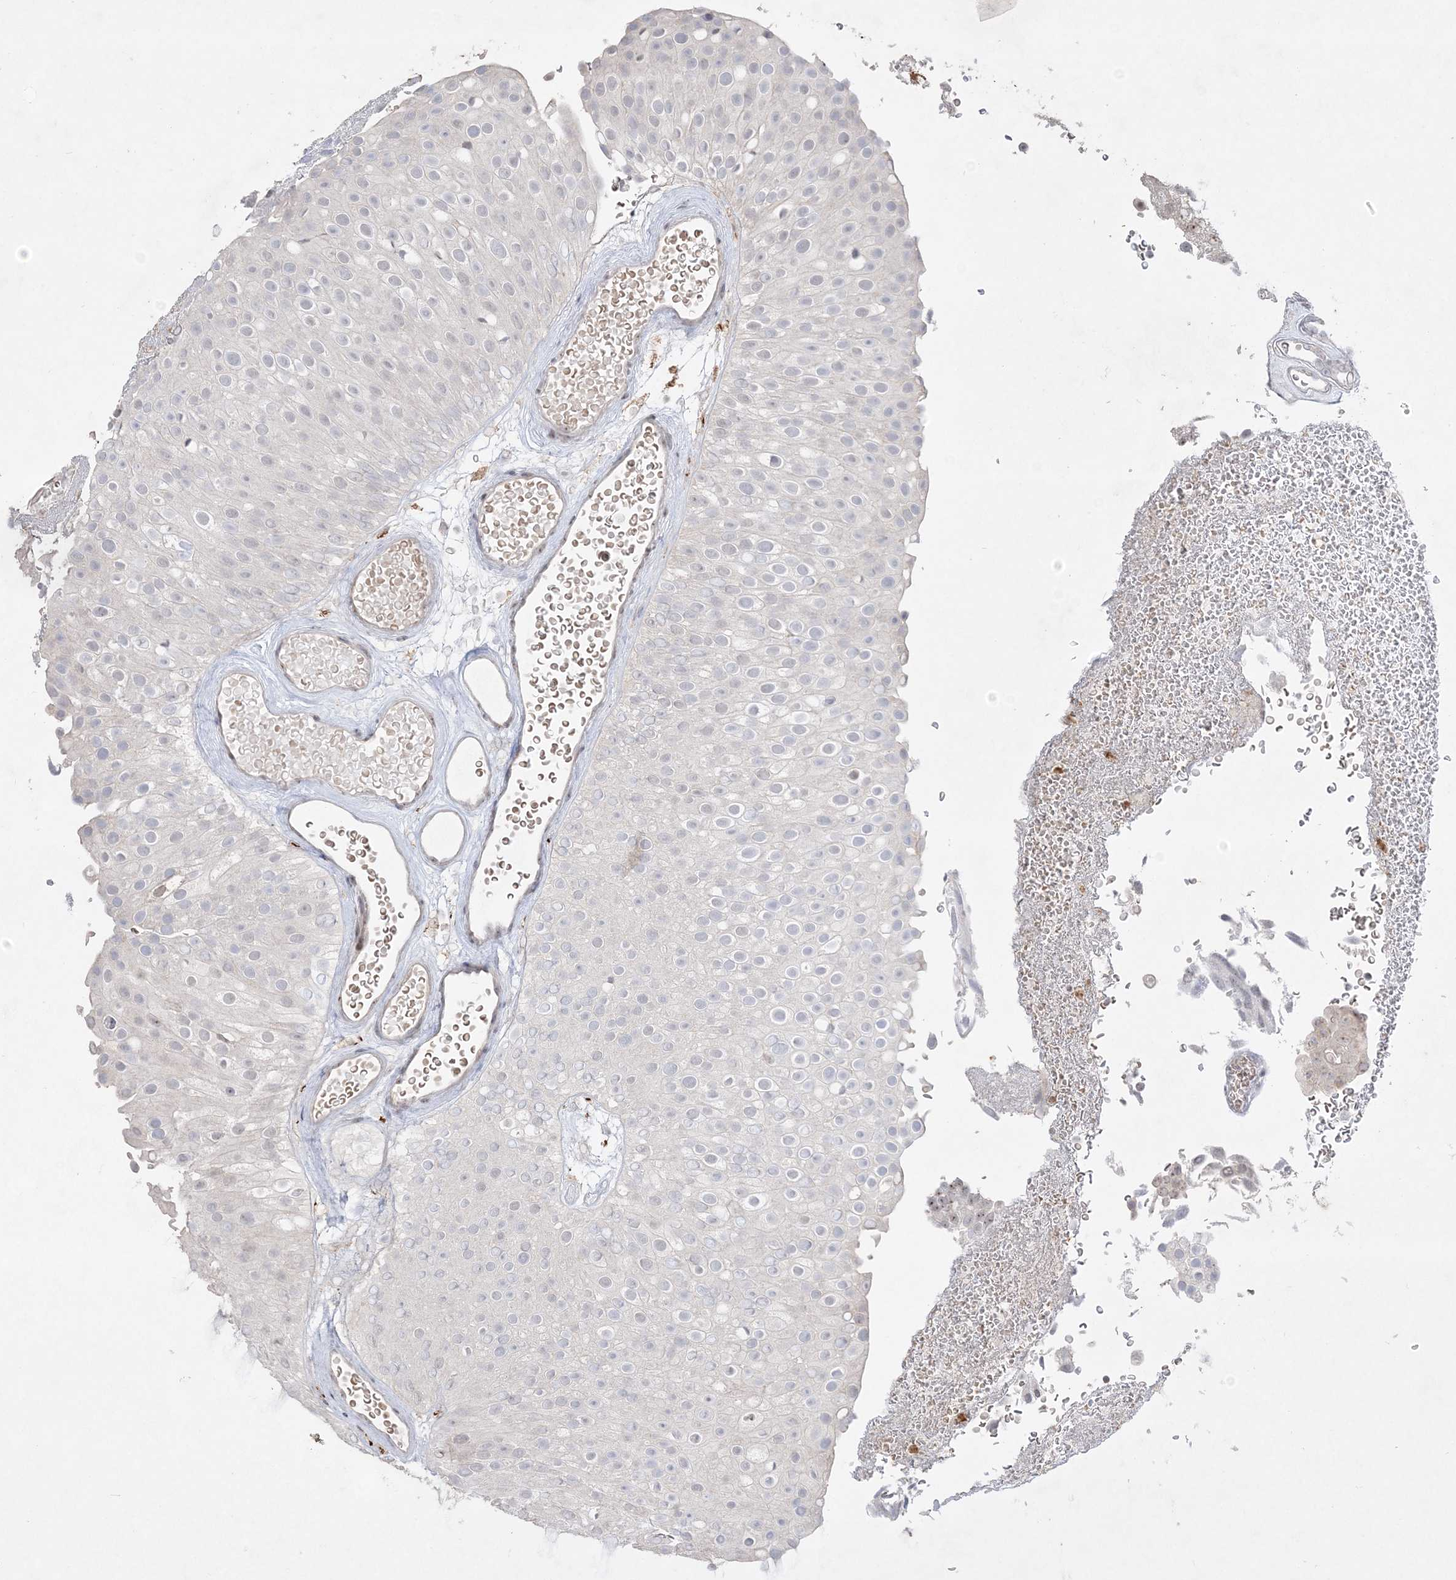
{"staining": {"intensity": "weak", "quantity": "<25%", "location": "nuclear"}, "tissue": "urothelial cancer", "cell_type": "Tumor cells", "image_type": "cancer", "snomed": [{"axis": "morphology", "description": "Urothelial carcinoma, Low grade"}, {"axis": "topography", "description": "Urinary bladder"}], "caption": "Tumor cells are negative for brown protein staining in urothelial carcinoma (low-grade).", "gene": "NOP16", "patient": {"sex": "male", "age": 78}}